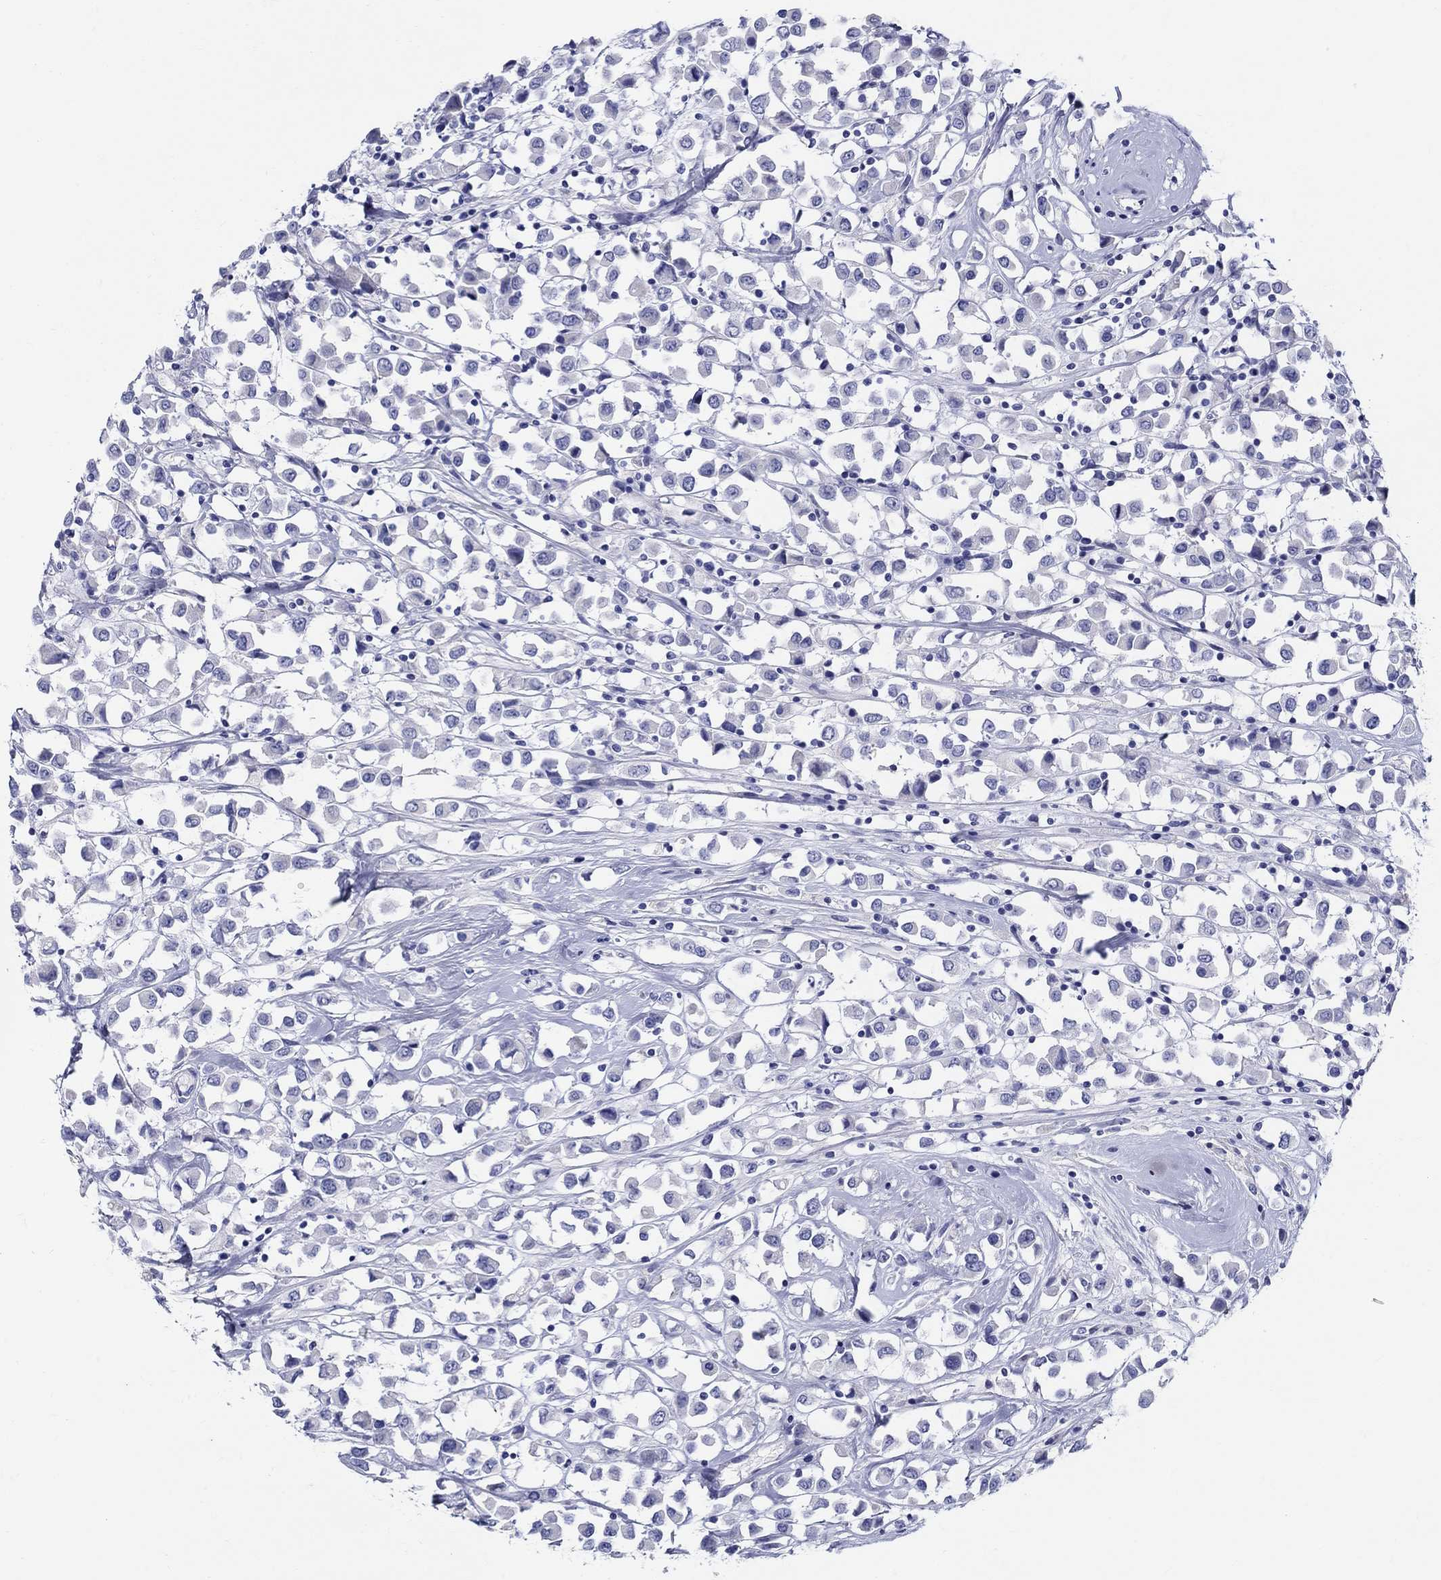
{"staining": {"intensity": "negative", "quantity": "none", "location": "none"}, "tissue": "breast cancer", "cell_type": "Tumor cells", "image_type": "cancer", "snomed": [{"axis": "morphology", "description": "Duct carcinoma"}, {"axis": "topography", "description": "Breast"}], "caption": "DAB (3,3'-diaminobenzidine) immunohistochemical staining of human breast cancer exhibits no significant staining in tumor cells. Brightfield microscopy of IHC stained with DAB (brown) and hematoxylin (blue), captured at high magnification.", "gene": "CRYGS", "patient": {"sex": "female", "age": 61}}